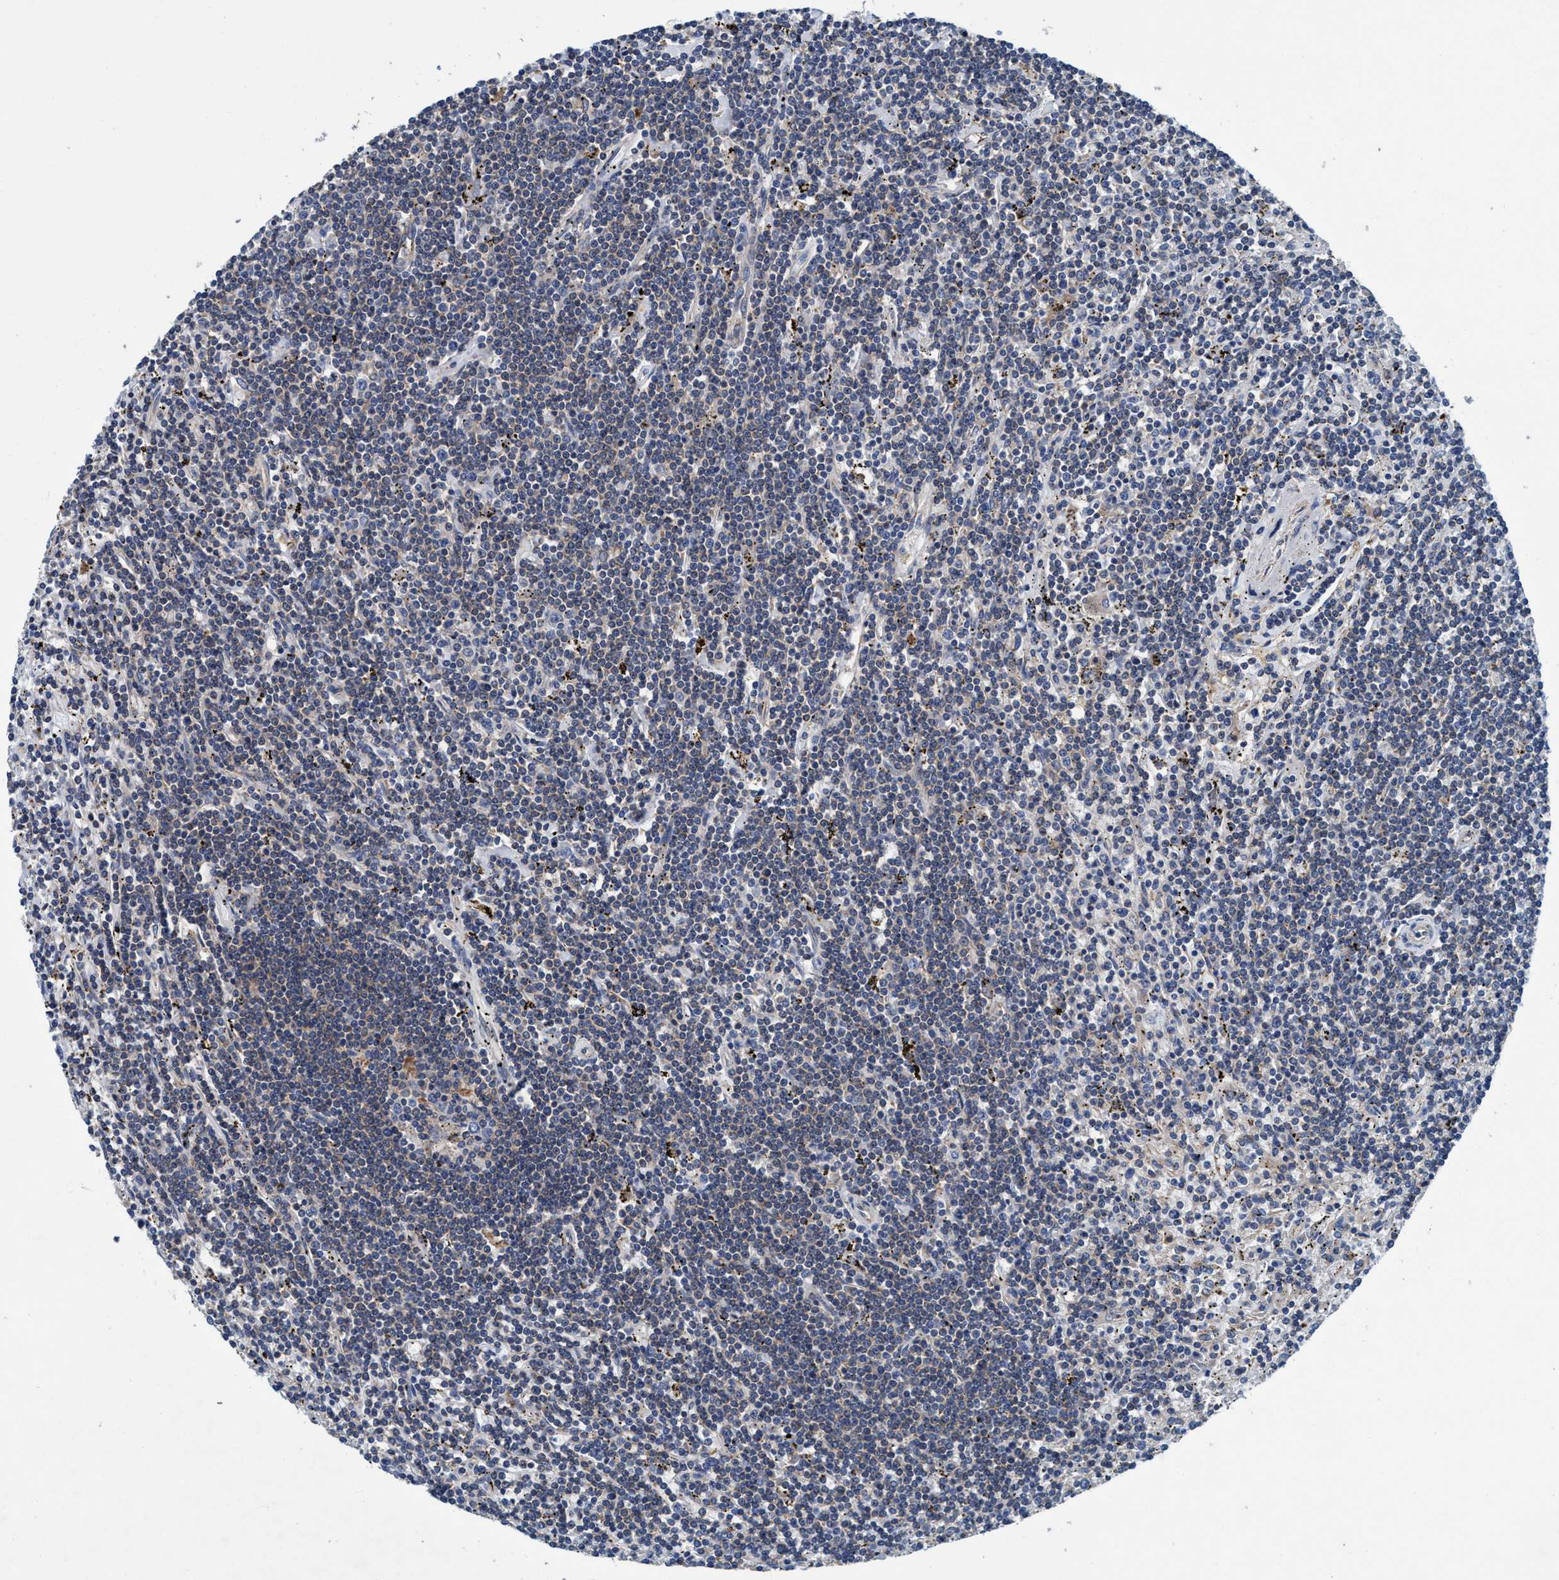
{"staining": {"intensity": "negative", "quantity": "none", "location": "none"}, "tissue": "lymphoma", "cell_type": "Tumor cells", "image_type": "cancer", "snomed": [{"axis": "morphology", "description": "Malignant lymphoma, non-Hodgkin's type, Low grade"}, {"axis": "topography", "description": "Spleen"}], "caption": "Lymphoma stained for a protein using immunohistochemistry shows no staining tumor cells.", "gene": "ENDOG", "patient": {"sex": "male", "age": 76}}